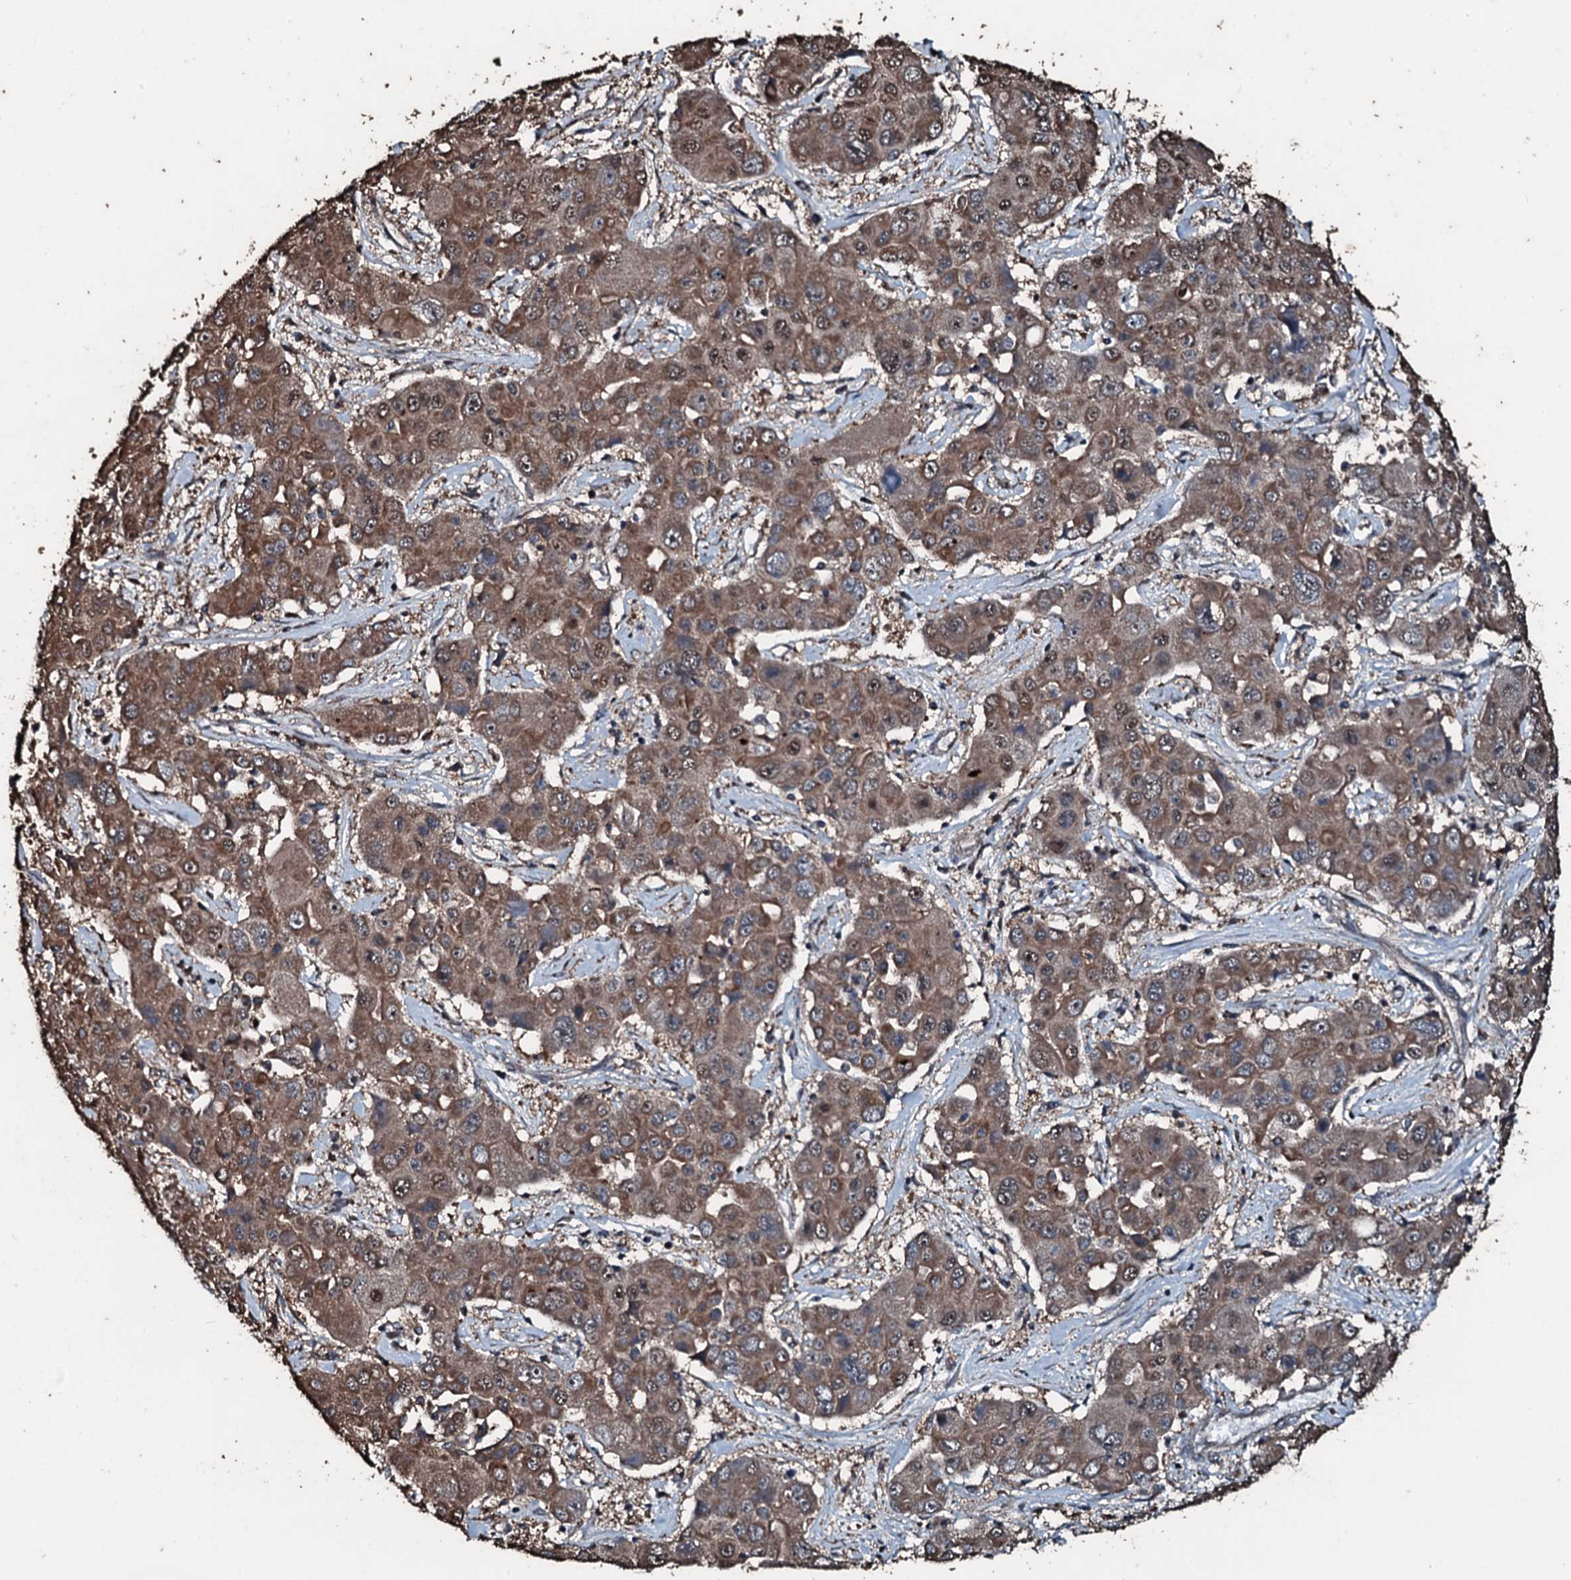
{"staining": {"intensity": "moderate", "quantity": ">75%", "location": "cytoplasmic/membranous"}, "tissue": "liver cancer", "cell_type": "Tumor cells", "image_type": "cancer", "snomed": [{"axis": "morphology", "description": "Cholangiocarcinoma"}, {"axis": "topography", "description": "Liver"}], "caption": "The photomicrograph reveals staining of liver cholangiocarcinoma, revealing moderate cytoplasmic/membranous protein staining (brown color) within tumor cells.", "gene": "FAAP24", "patient": {"sex": "male", "age": 67}}